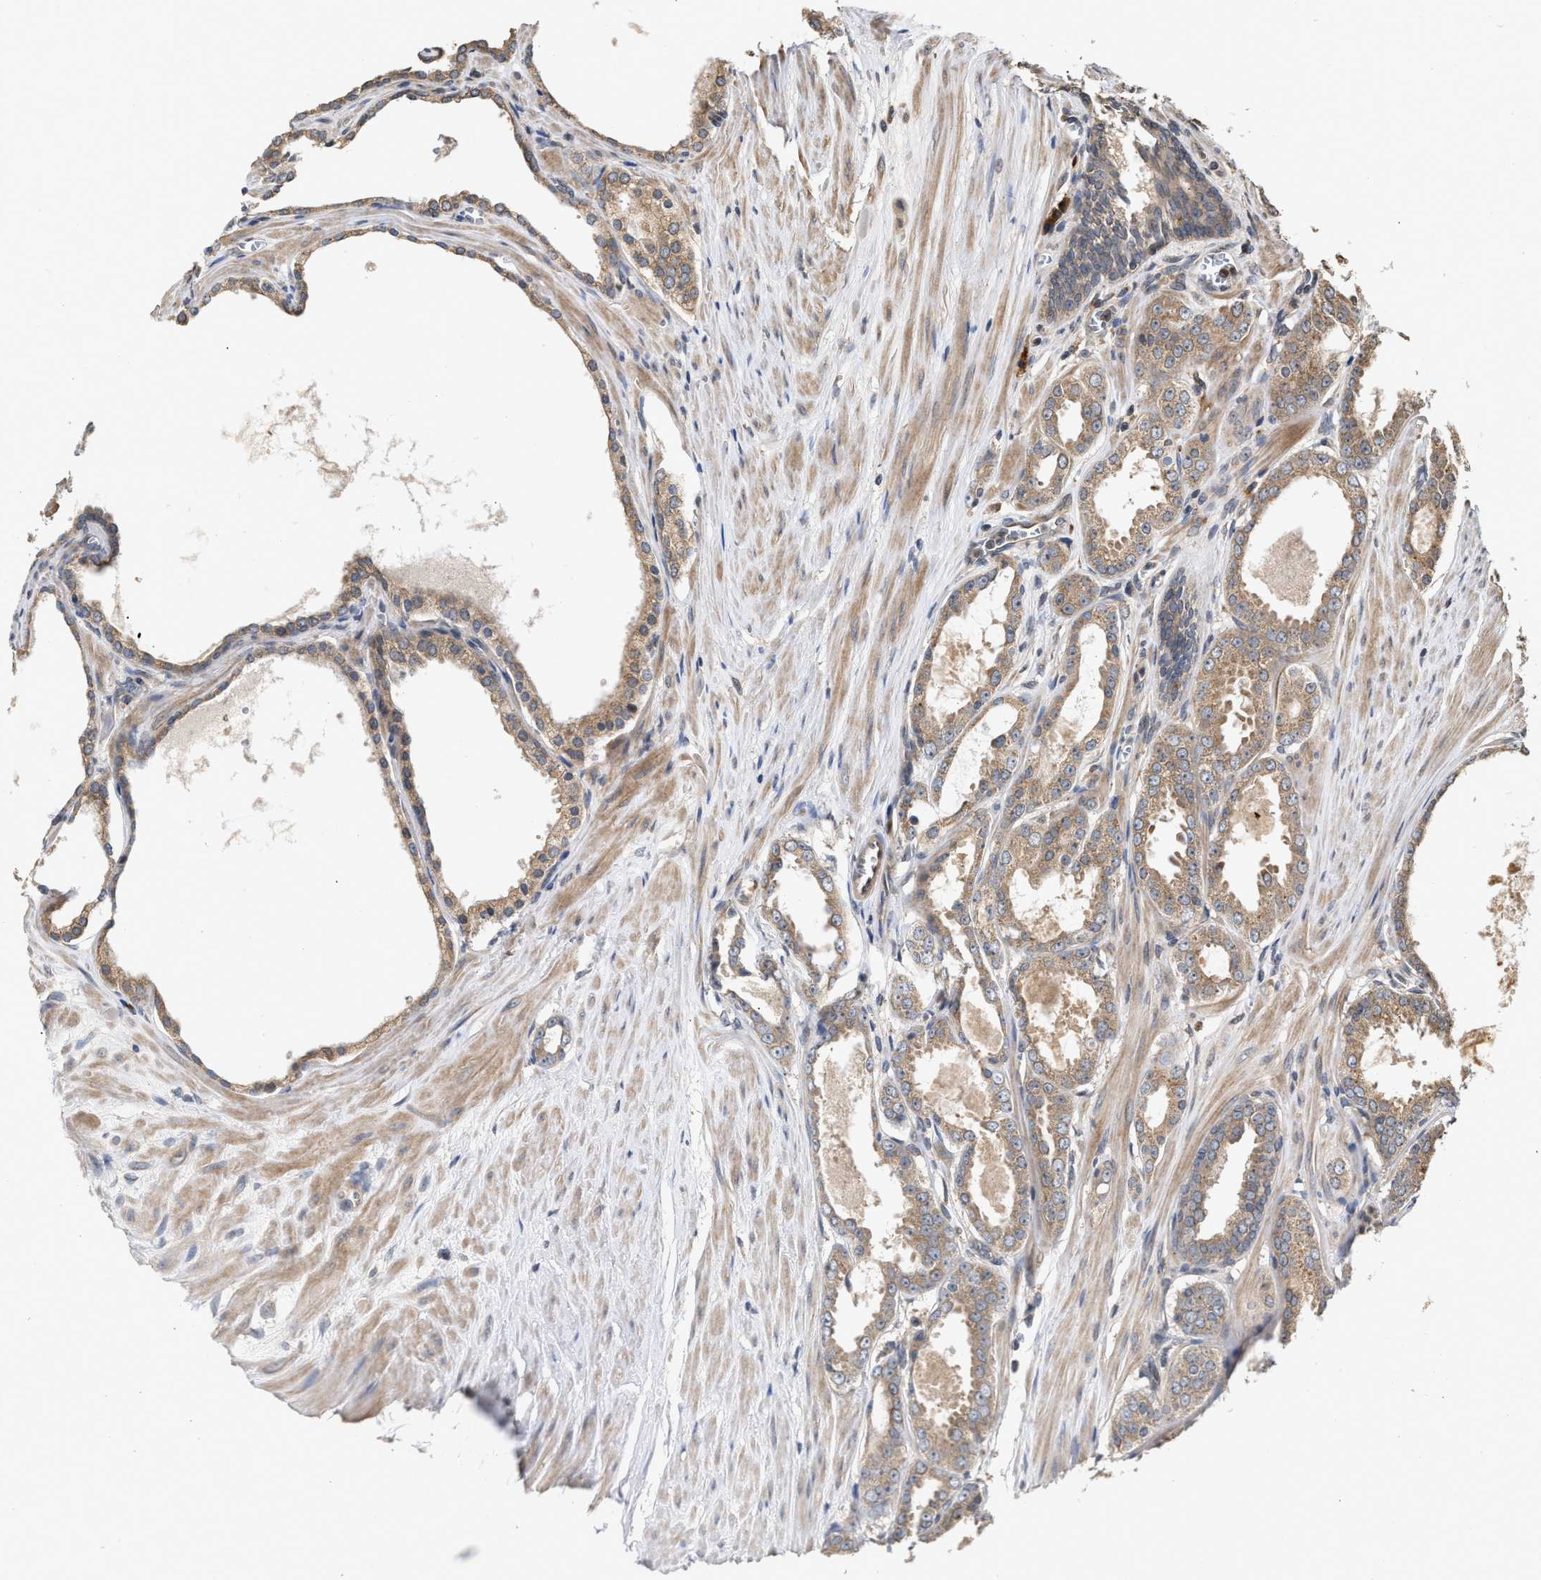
{"staining": {"intensity": "moderate", "quantity": ">75%", "location": "cytoplasmic/membranous"}, "tissue": "prostate cancer", "cell_type": "Tumor cells", "image_type": "cancer", "snomed": [{"axis": "morphology", "description": "Adenocarcinoma, Low grade"}, {"axis": "topography", "description": "Prostate"}], "caption": "Immunohistochemistry staining of low-grade adenocarcinoma (prostate), which demonstrates medium levels of moderate cytoplasmic/membranous positivity in about >75% of tumor cells indicating moderate cytoplasmic/membranous protein staining. The staining was performed using DAB (3,3'-diaminobenzidine) (brown) for protein detection and nuclei were counterstained in hematoxylin (blue).", "gene": "SAR1A", "patient": {"sex": "male", "age": 57}}